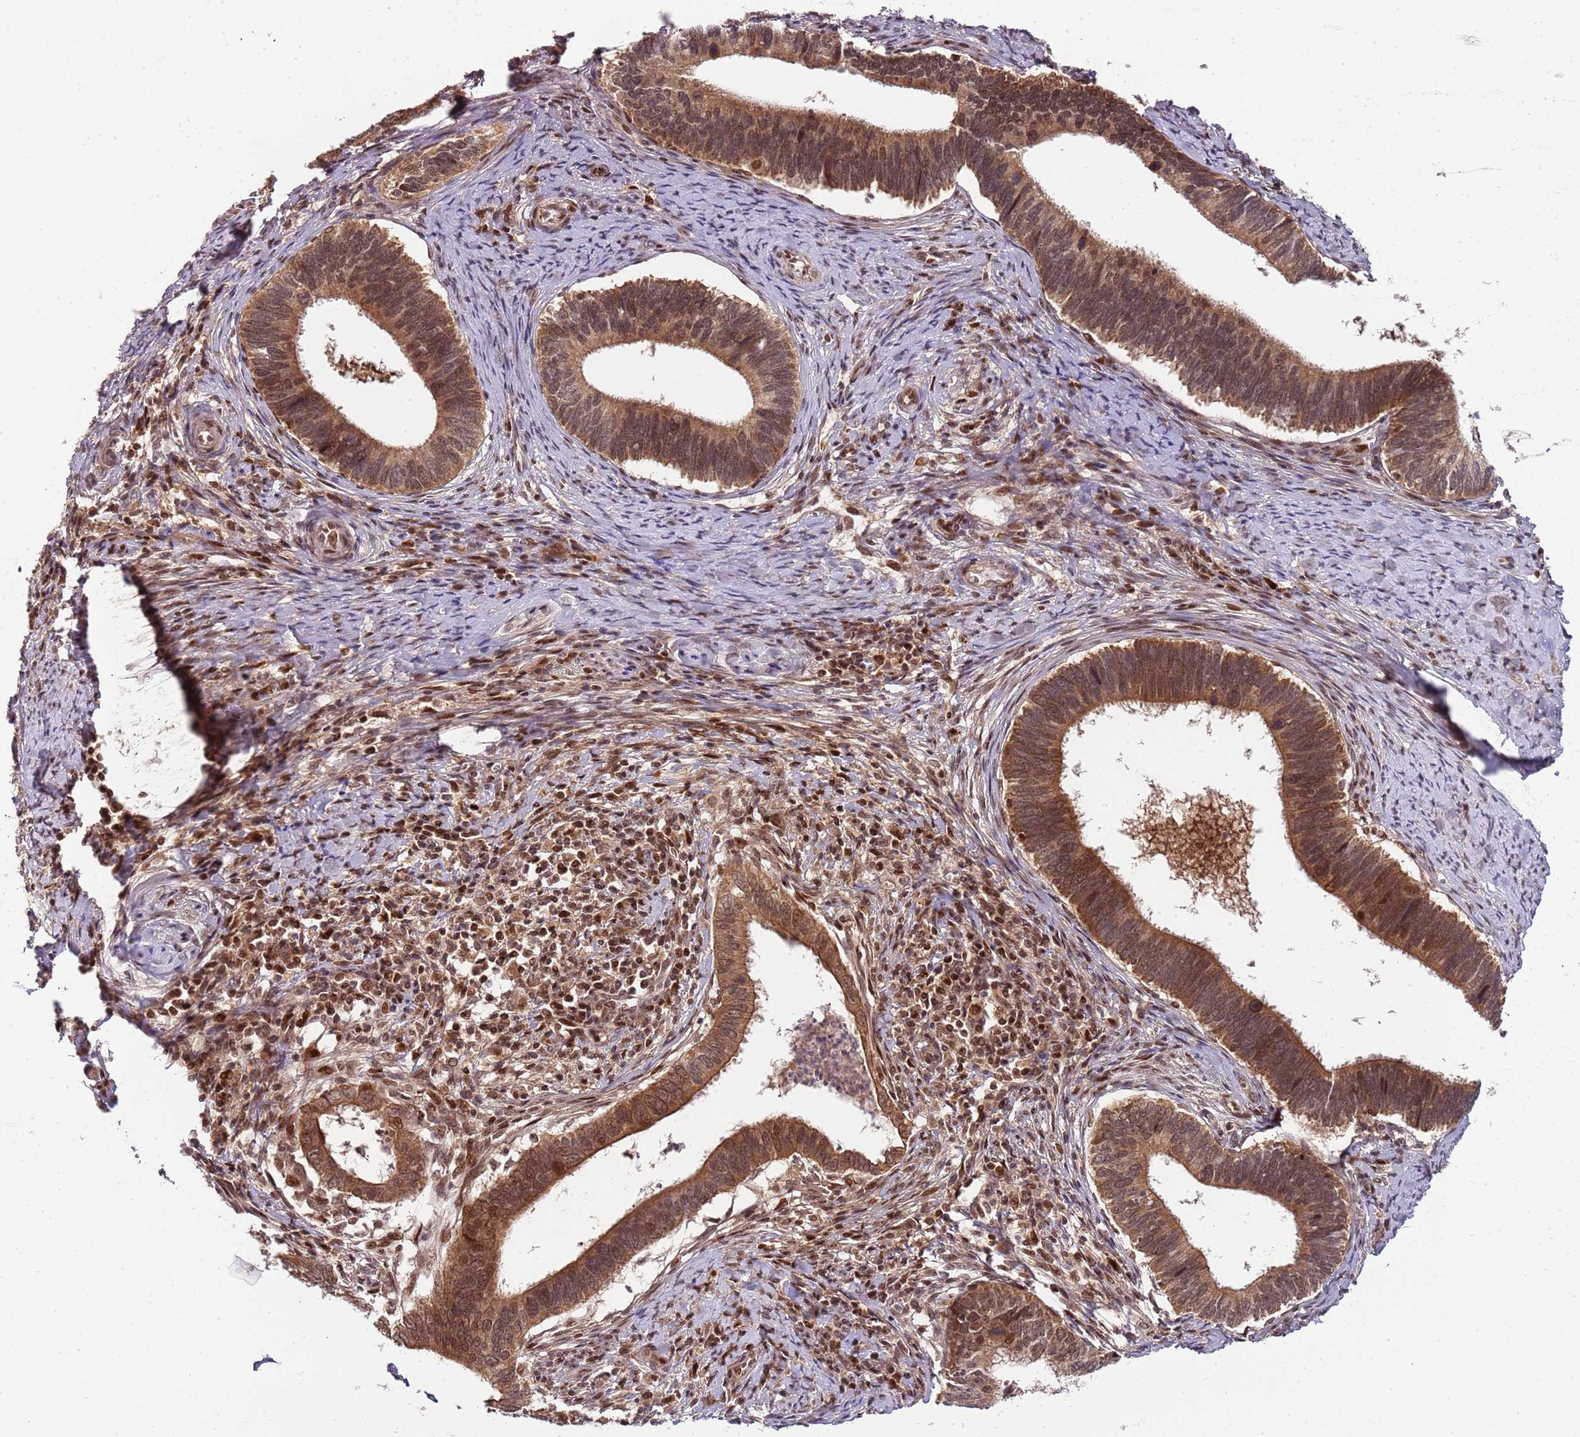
{"staining": {"intensity": "moderate", "quantity": ">75%", "location": "cytoplasmic/membranous,nuclear"}, "tissue": "cervical cancer", "cell_type": "Tumor cells", "image_type": "cancer", "snomed": [{"axis": "morphology", "description": "Adenocarcinoma, NOS"}, {"axis": "topography", "description": "Cervix"}], "caption": "High-magnification brightfield microscopy of cervical cancer stained with DAB (3,3'-diaminobenzidine) (brown) and counterstained with hematoxylin (blue). tumor cells exhibit moderate cytoplasmic/membranous and nuclear expression is present in about>75% of cells.", "gene": "EDC3", "patient": {"sex": "female", "age": 42}}